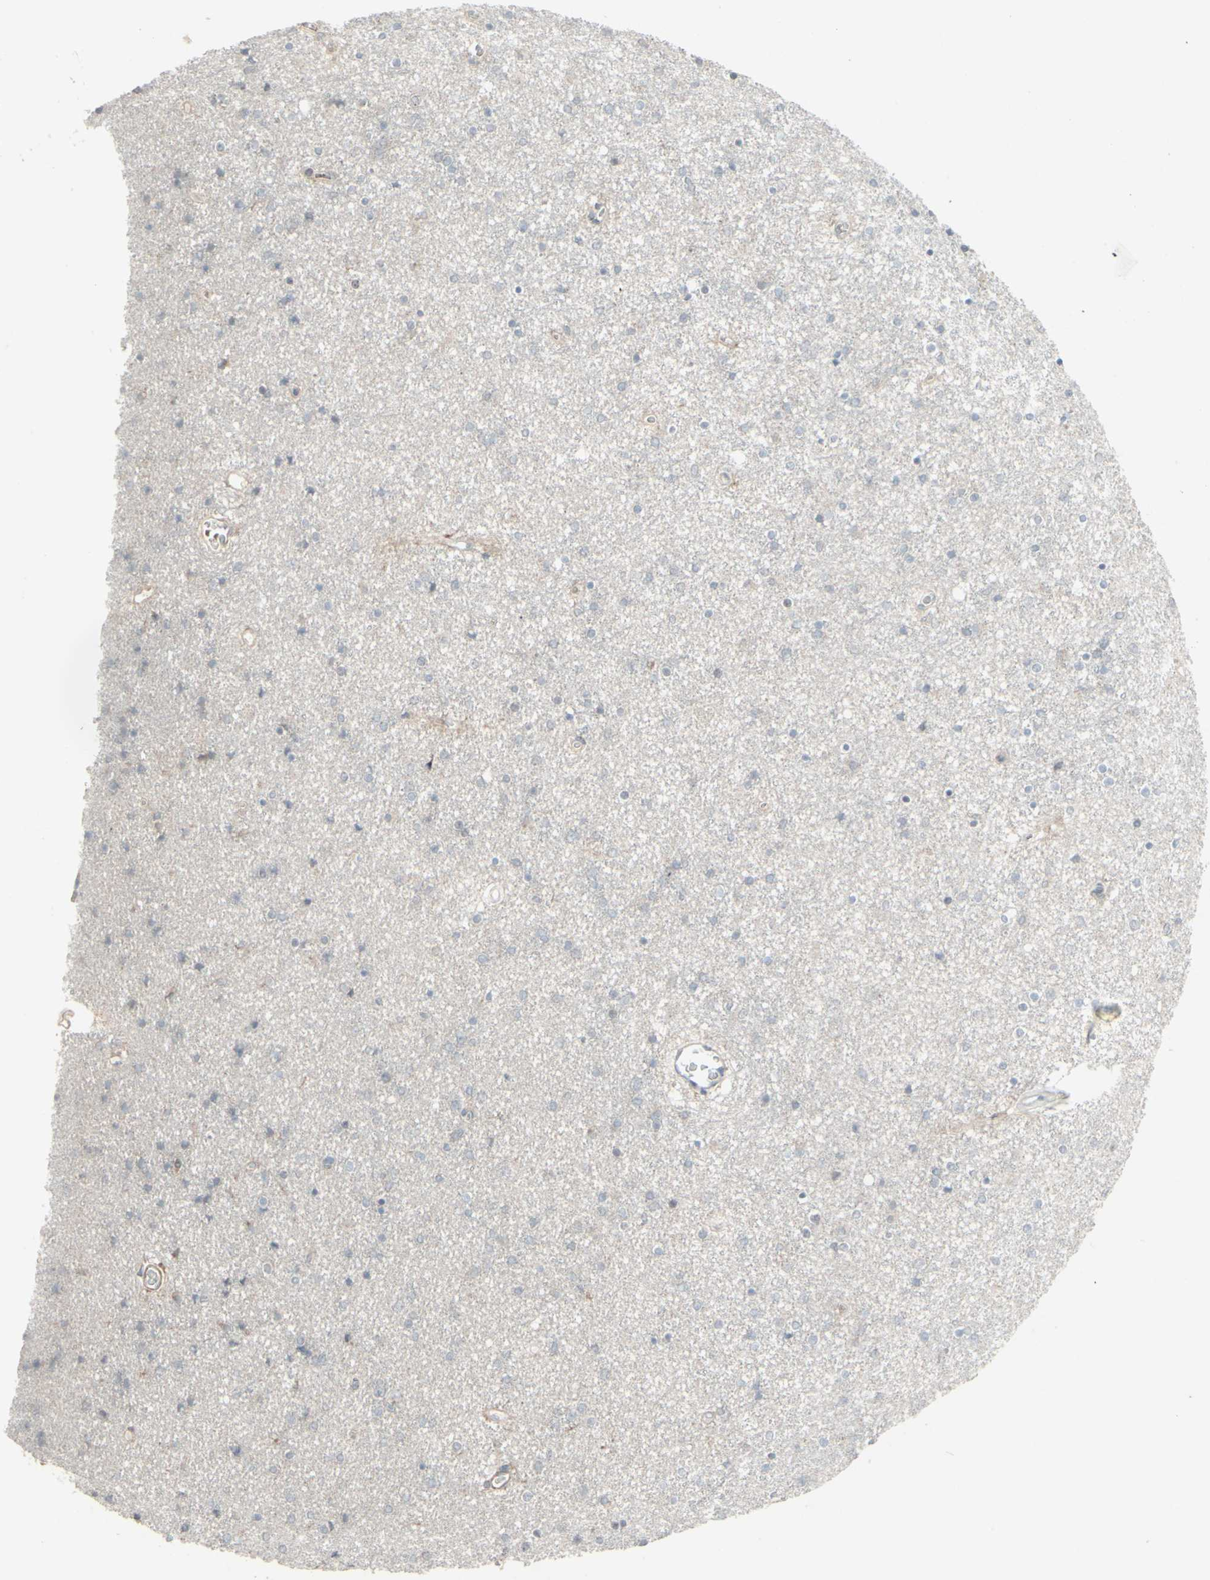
{"staining": {"intensity": "negative", "quantity": "none", "location": "none"}, "tissue": "caudate", "cell_type": "Glial cells", "image_type": "normal", "snomed": [{"axis": "morphology", "description": "Normal tissue, NOS"}, {"axis": "topography", "description": "Lateral ventricle wall"}], "caption": "Glial cells show no significant positivity in benign caudate. Brightfield microscopy of IHC stained with DAB (3,3'-diaminobenzidine) (brown) and hematoxylin (blue), captured at high magnification.", "gene": "GMNN", "patient": {"sex": "female", "age": 54}}